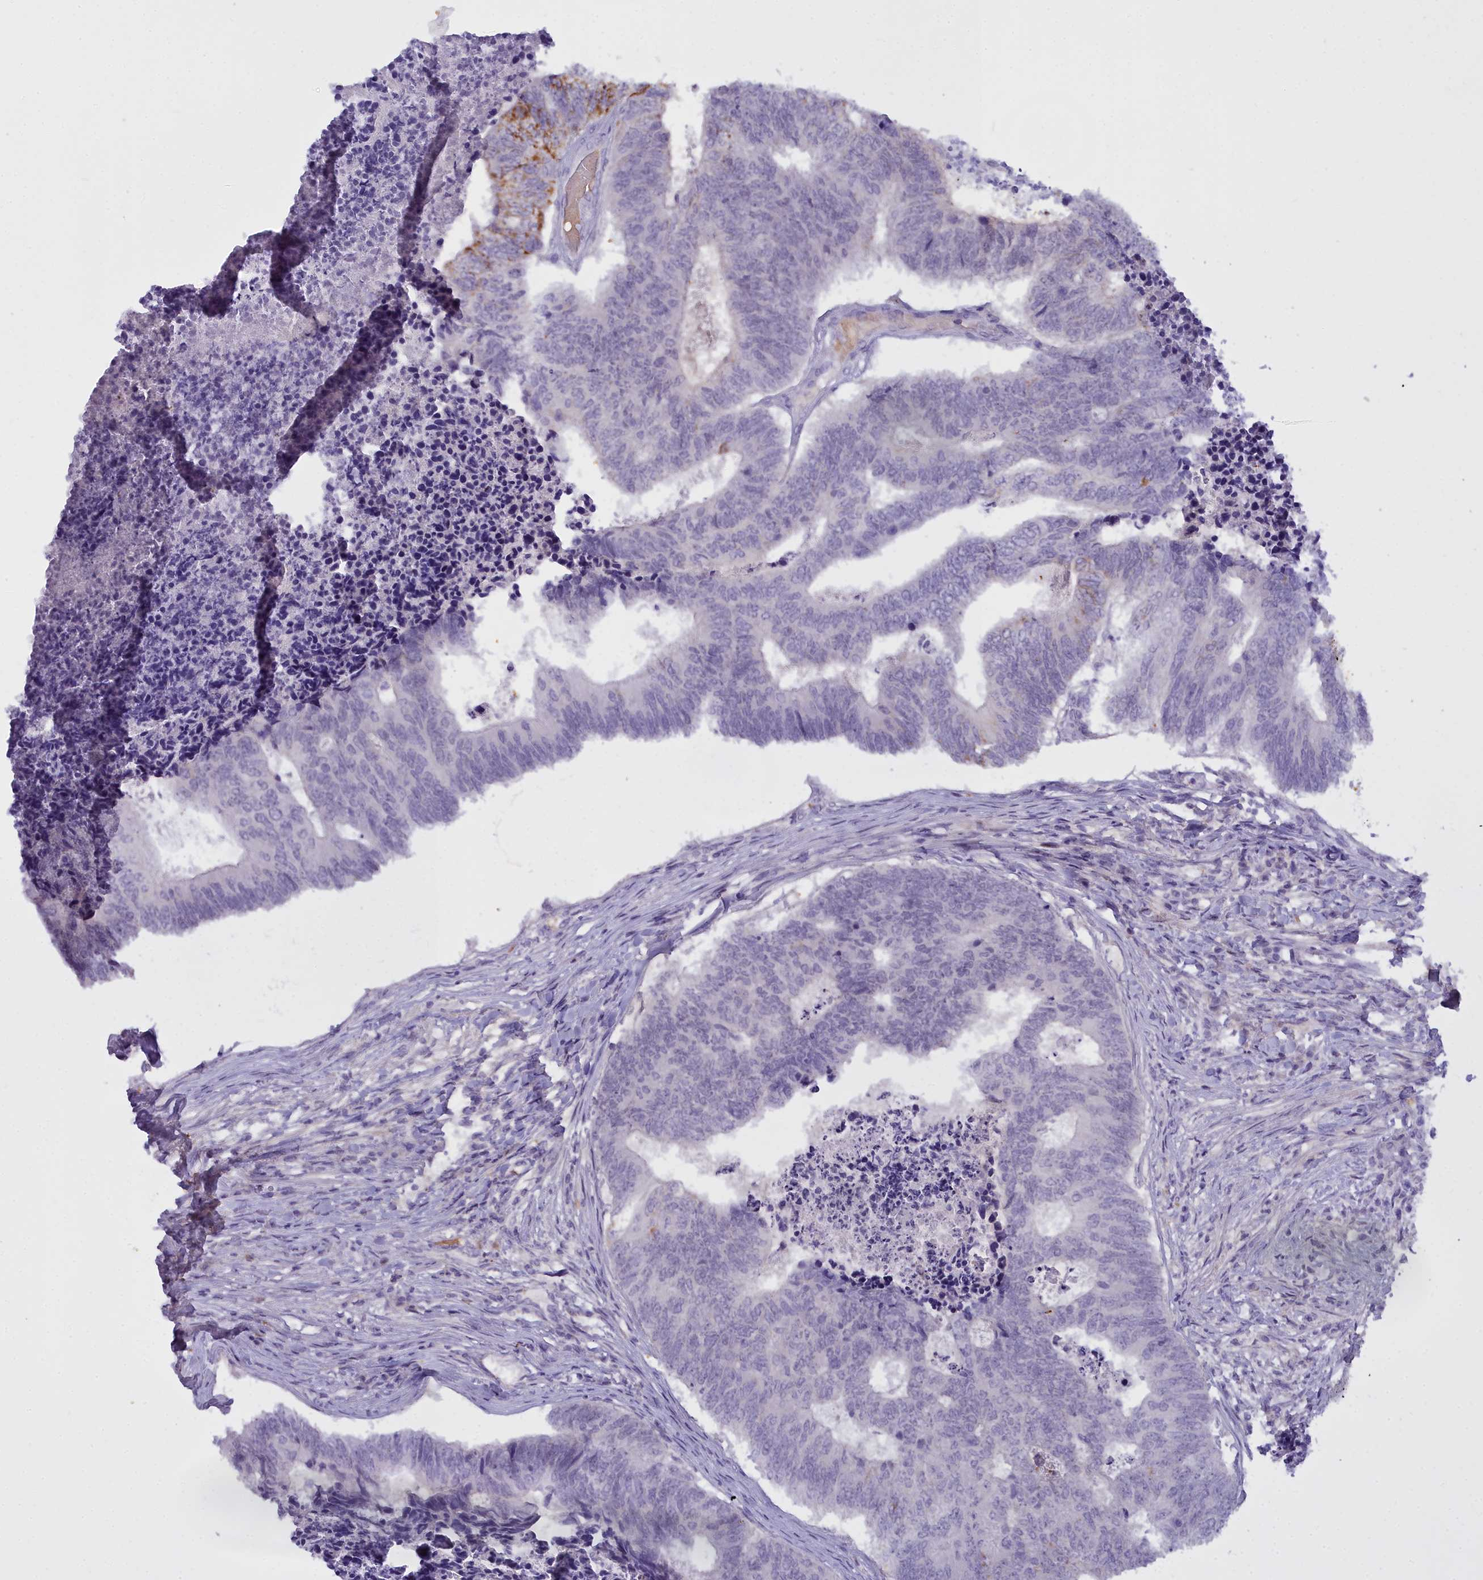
{"staining": {"intensity": "strong", "quantity": "<25%", "location": "cytoplasmic/membranous"}, "tissue": "colorectal cancer", "cell_type": "Tumor cells", "image_type": "cancer", "snomed": [{"axis": "morphology", "description": "Adenocarcinoma, NOS"}, {"axis": "topography", "description": "Colon"}], "caption": "An IHC photomicrograph of tumor tissue is shown. Protein staining in brown shows strong cytoplasmic/membranous positivity in colorectal adenocarcinoma within tumor cells. The protein of interest is shown in brown color, while the nuclei are stained blue.", "gene": "OSTN", "patient": {"sex": "female", "age": 67}}